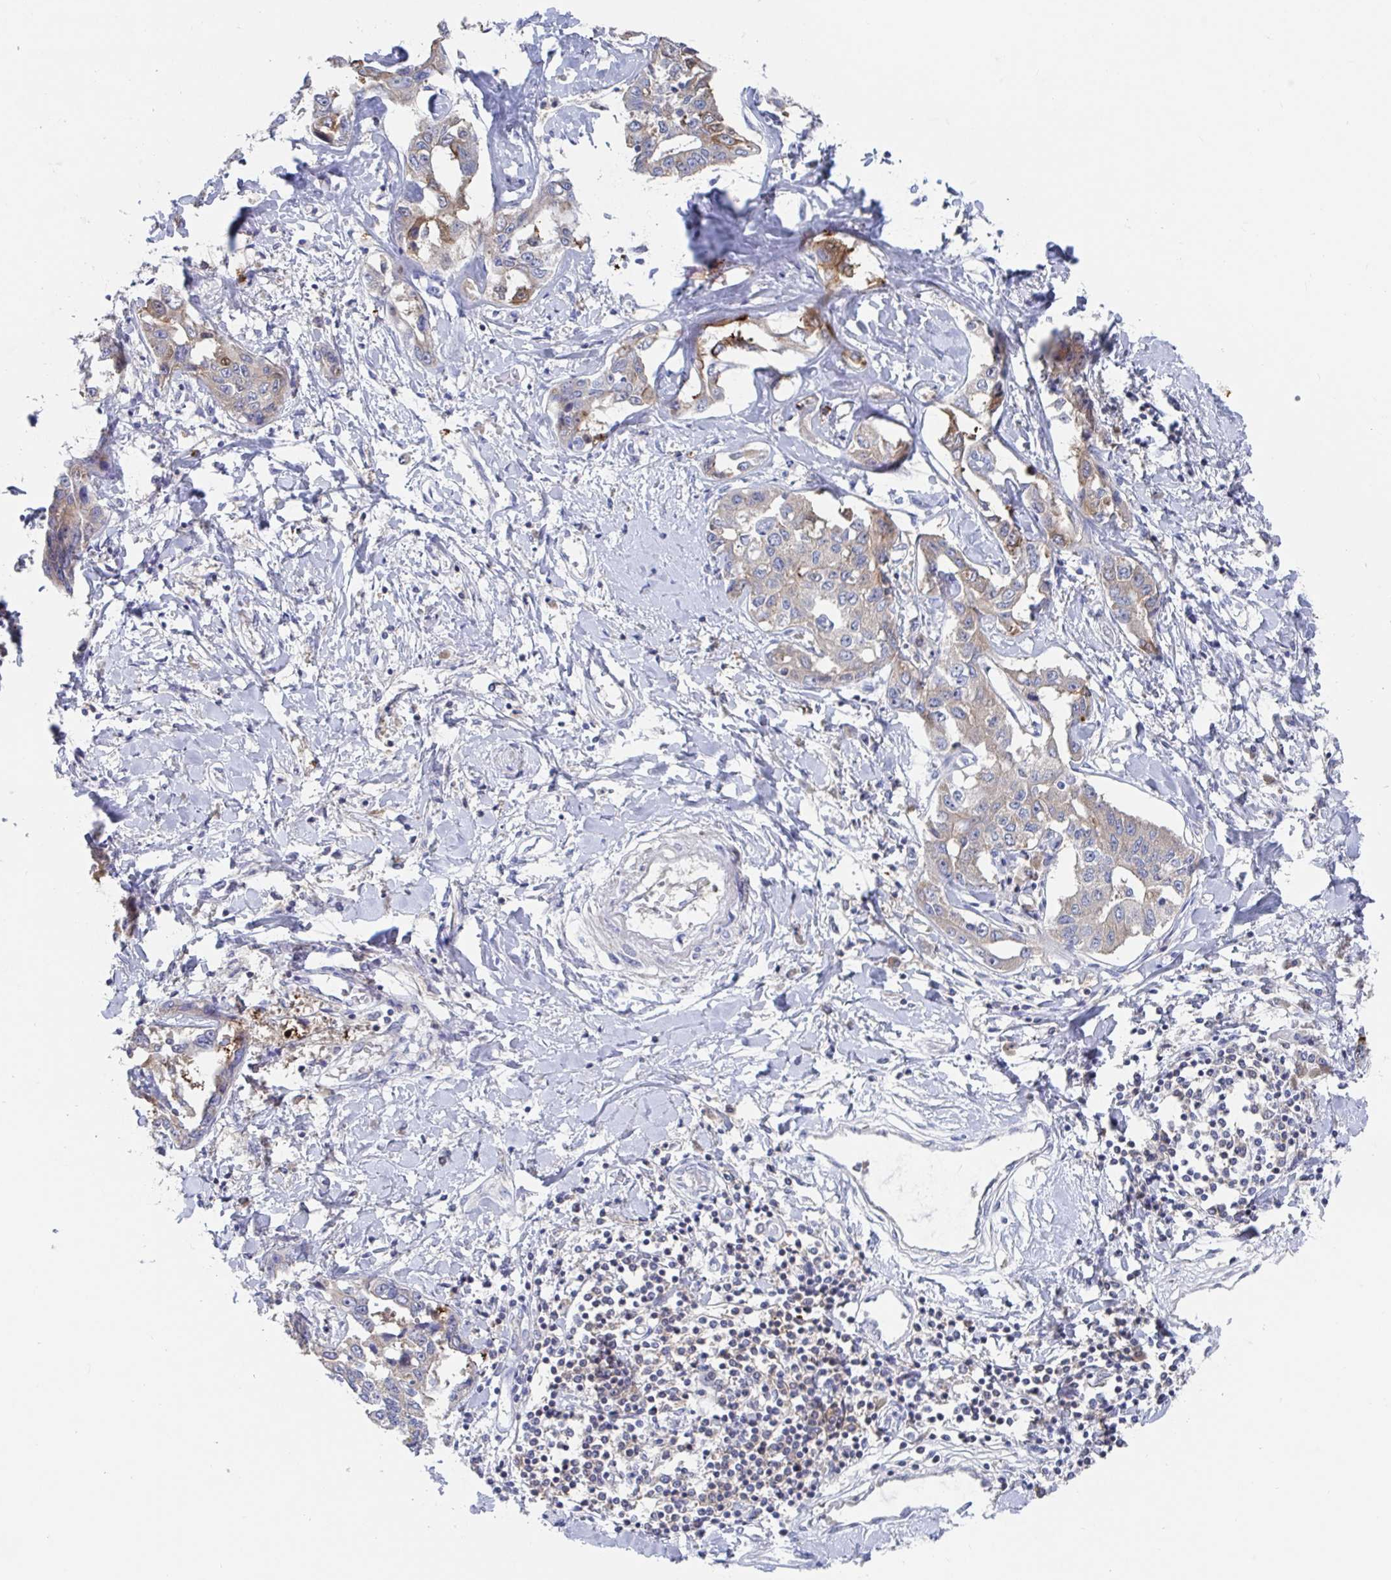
{"staining": {"intensity": "weak", "quantity": "<25%", "location": "cytoplasmic/membranous"}, "tissue": "liver cancer", "cell_type": "Tumor cells", "image_type": "cancer", "snomed": [{"axis": "morphology", "description": "Cholangiocarcinoma"}, {"axis": "topography", "description": "Liver"}], "caption": "Histopathology image shows no significant protein positivity in tumor cells of liver cancer.", "gene": "GPR148", "patient": {"sex": "male", "age": 59}}